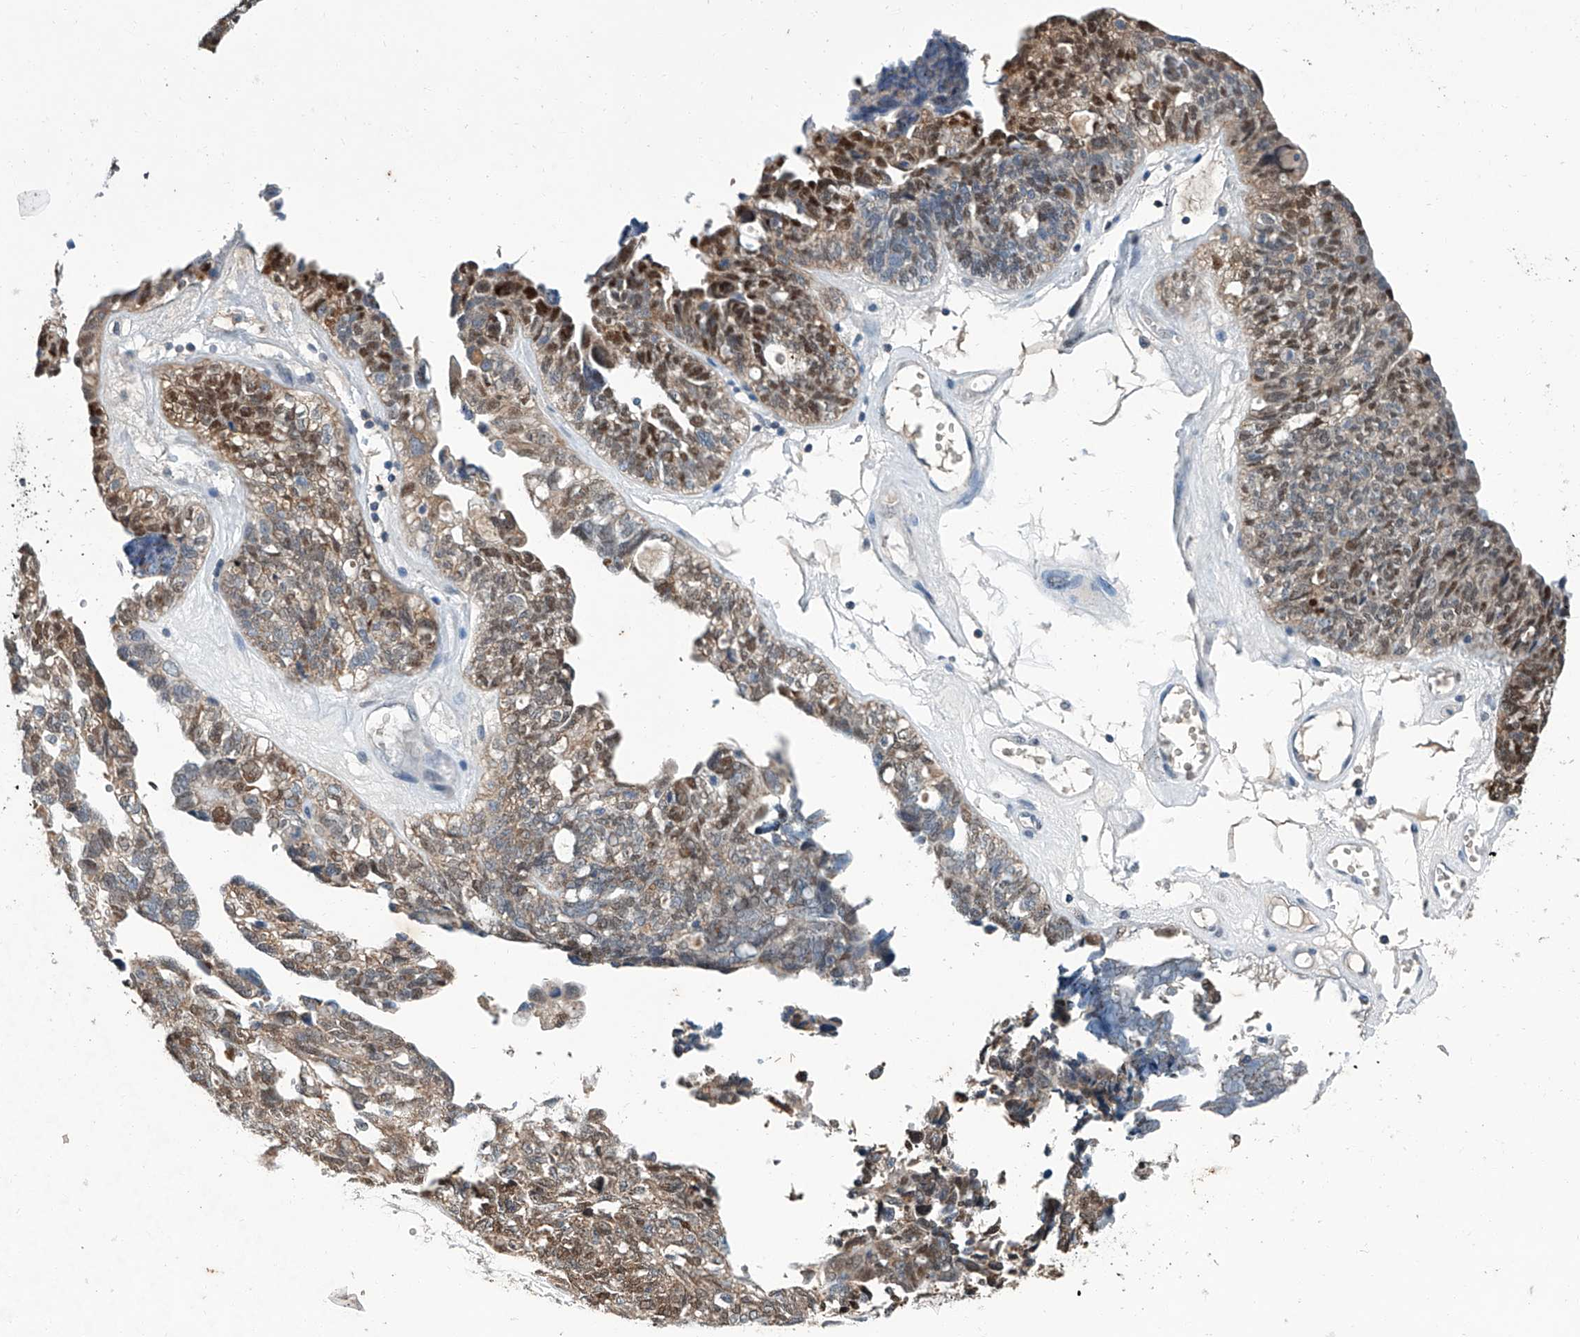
{"staining": {"intensity": "moderate", "quantity": ">75%", "location": "cytoplasmic/membranous,nuclear"}, "tissue": "ovarian cancer", "cell_type": "Tumor cells", "image_type": "cancer", "snomed": [{"axis": "morphology", "description": "Cystadenocarcinoma, serous, NOS"}, {"axis": "topography", "description": "Ovary"}], "caption": "IHC histopathology image of neoplastic tissue: serous cystadenocarcinoma (ovarian) stained using immunohistochemistry (IHC) exhibits medium levels of moderate protein expression localized specifically in the cytoplasmic/membranous and nuclear of tumor cells, appearing as a cytoplasmic/membranous and nuclear brown color.", "gene": "CLK1", "patient": {"sex": "female", "age": 79}}